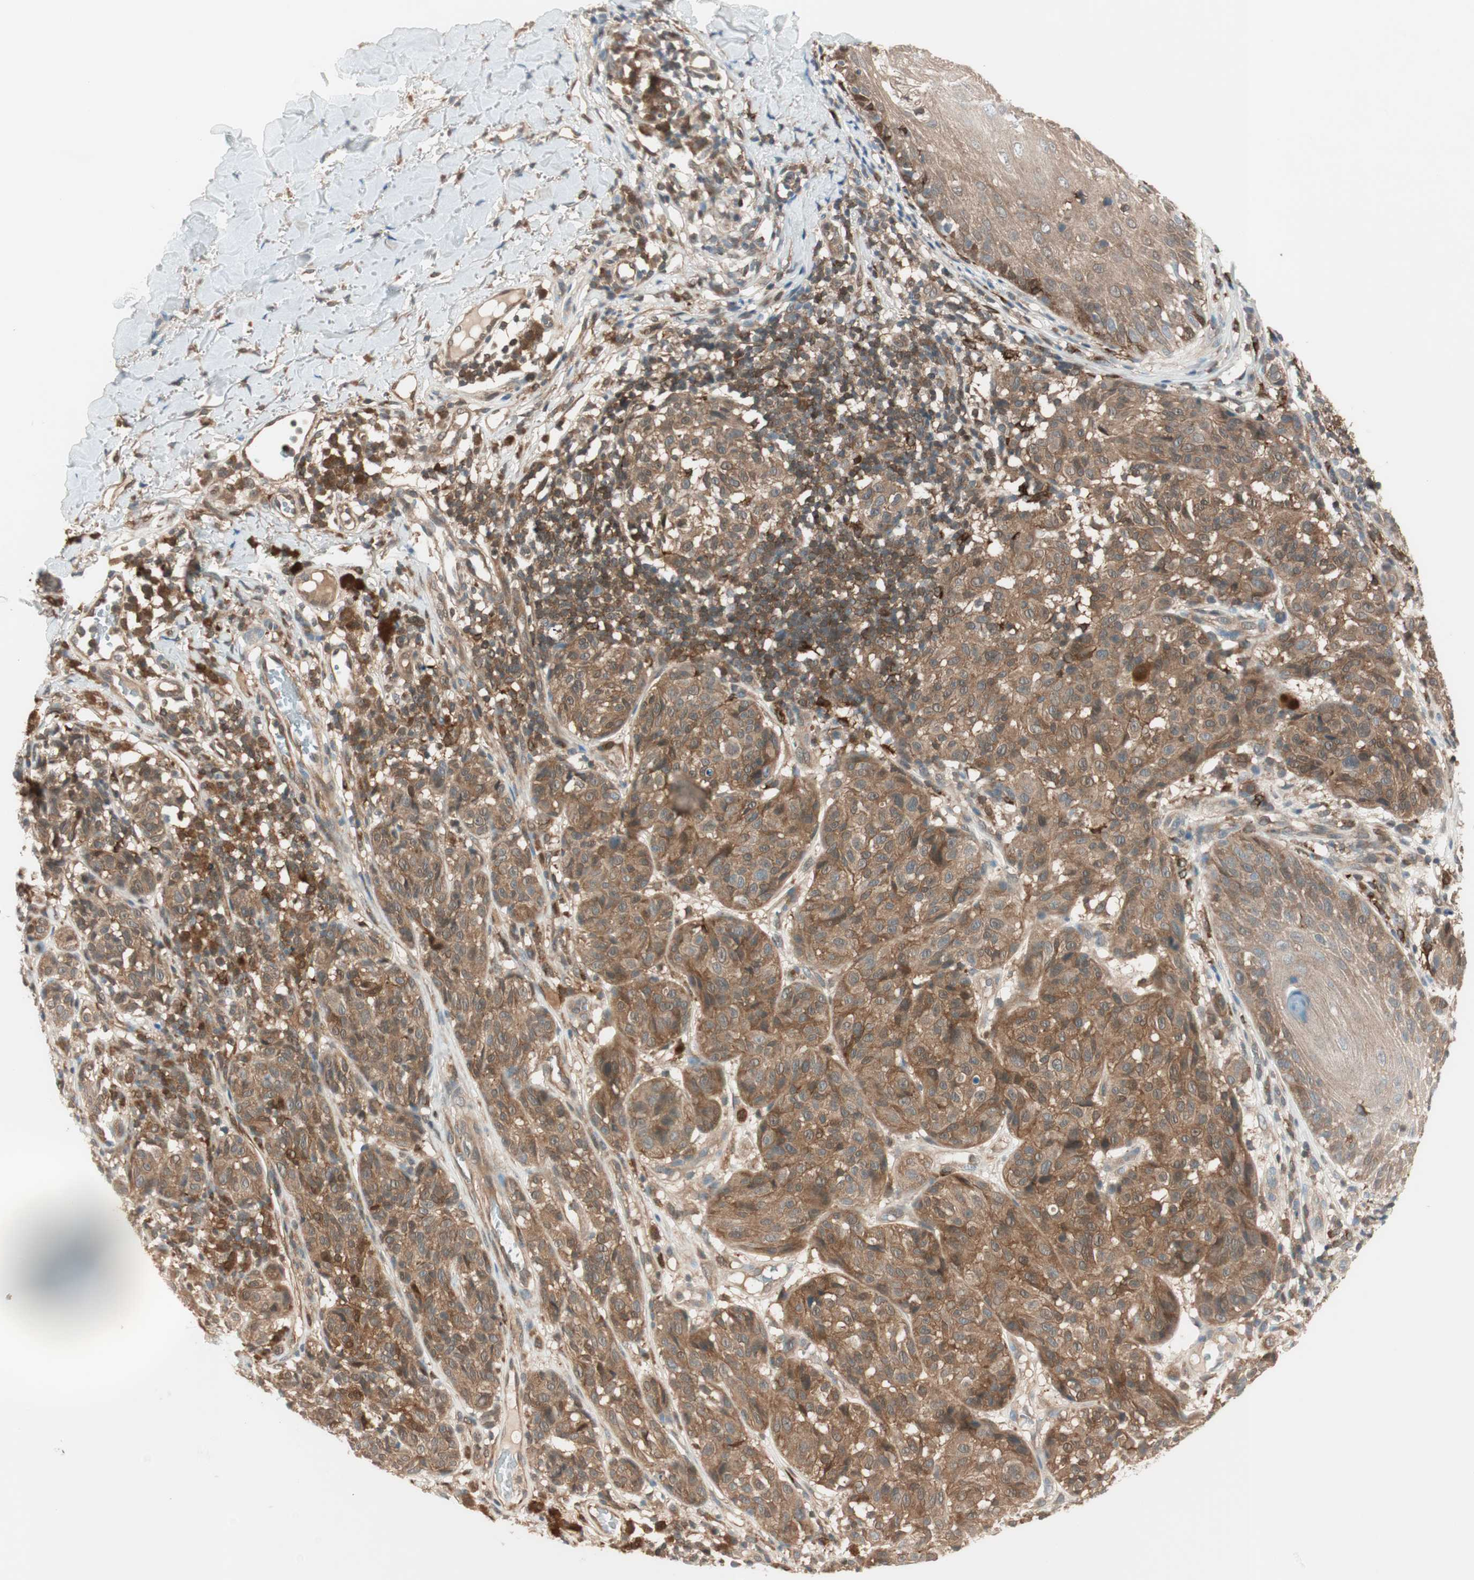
{"staining": {"intensity": "moderate", "quantity": ">75%", "location": "cytoplasmic/membranous"}, "tissue": "melanoma", "cell_type": "Tumor cells", "image_type": "cancer", "snomed": [{"axis": "morphology", "description": "Malignant melanoma, NOS"}, {"axis": "topography", "description": "Skin"}], "caption": "There is medium levels of moderate cytoplasmic/membranous expression in tumor cells of malignant melanoma, as demonstrated by immunohistochemical staining (brown color).", "gene": "GALT", "patient": {"sex": "female", "age": 46}}